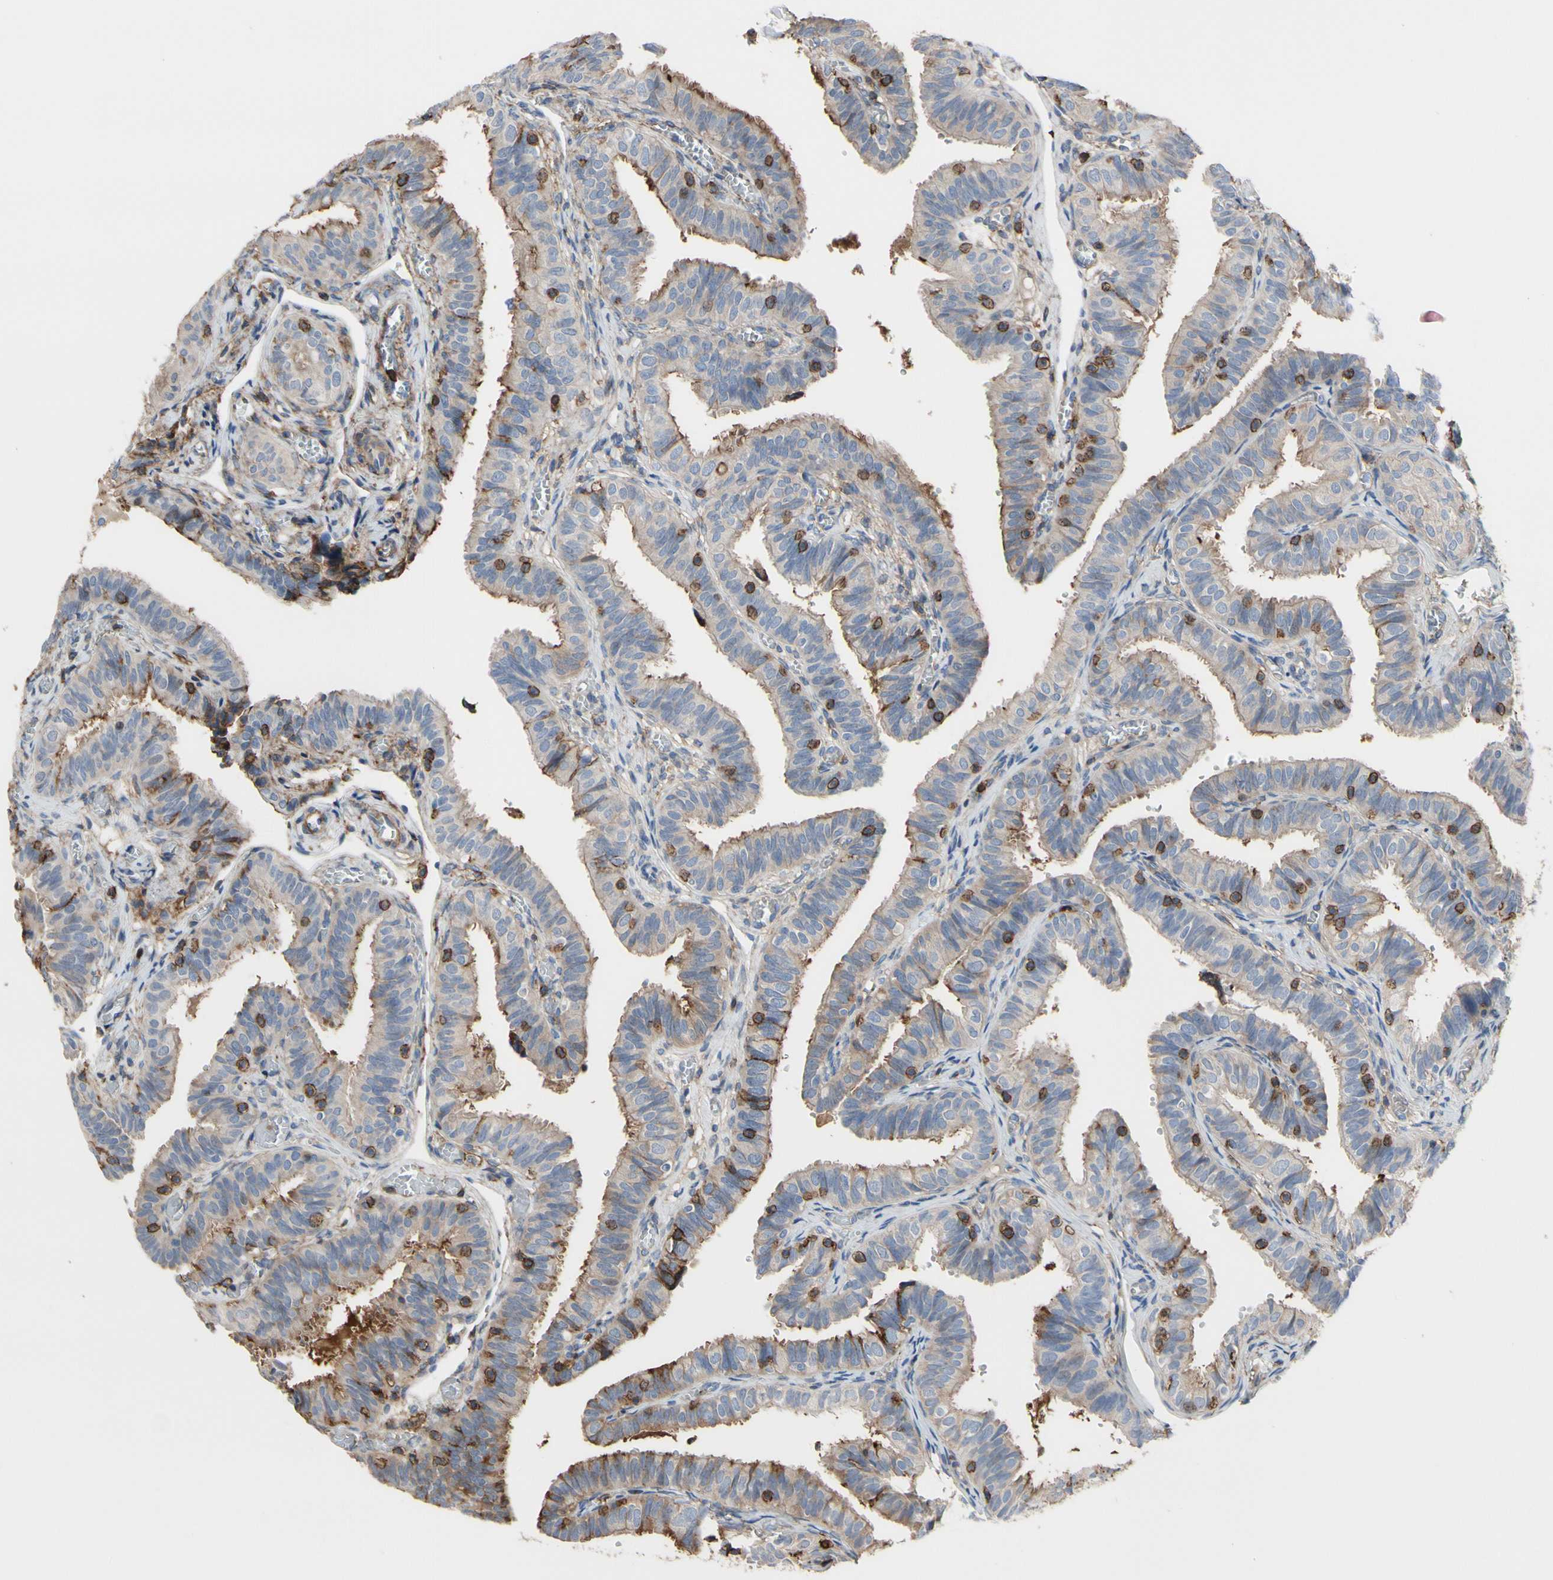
{"staining": {"intensity": "weak", "quantity": ">75%", "location": "cytoplasmic/membranous"}, "tissue": "fallopian tube", "cell_type": "Glandular cells", "image_type": "normal", "snomed": [{"axis": "morphology", "description": "Normal tissue, NOS"}, {"axis": "topography", "description": "Fallopian tube"}], "caption": "The photomicrograph shows immunohistochemical staining of benign fallopian tube. There is weak cytoplasmic/membranous expression is present in approximately >75% of glandular cells. (brown staining indicates protein expression, while blue staining denotes nuclei).", "gene": "ANXA6", "patient": {"sex": "female", "age": 46}}